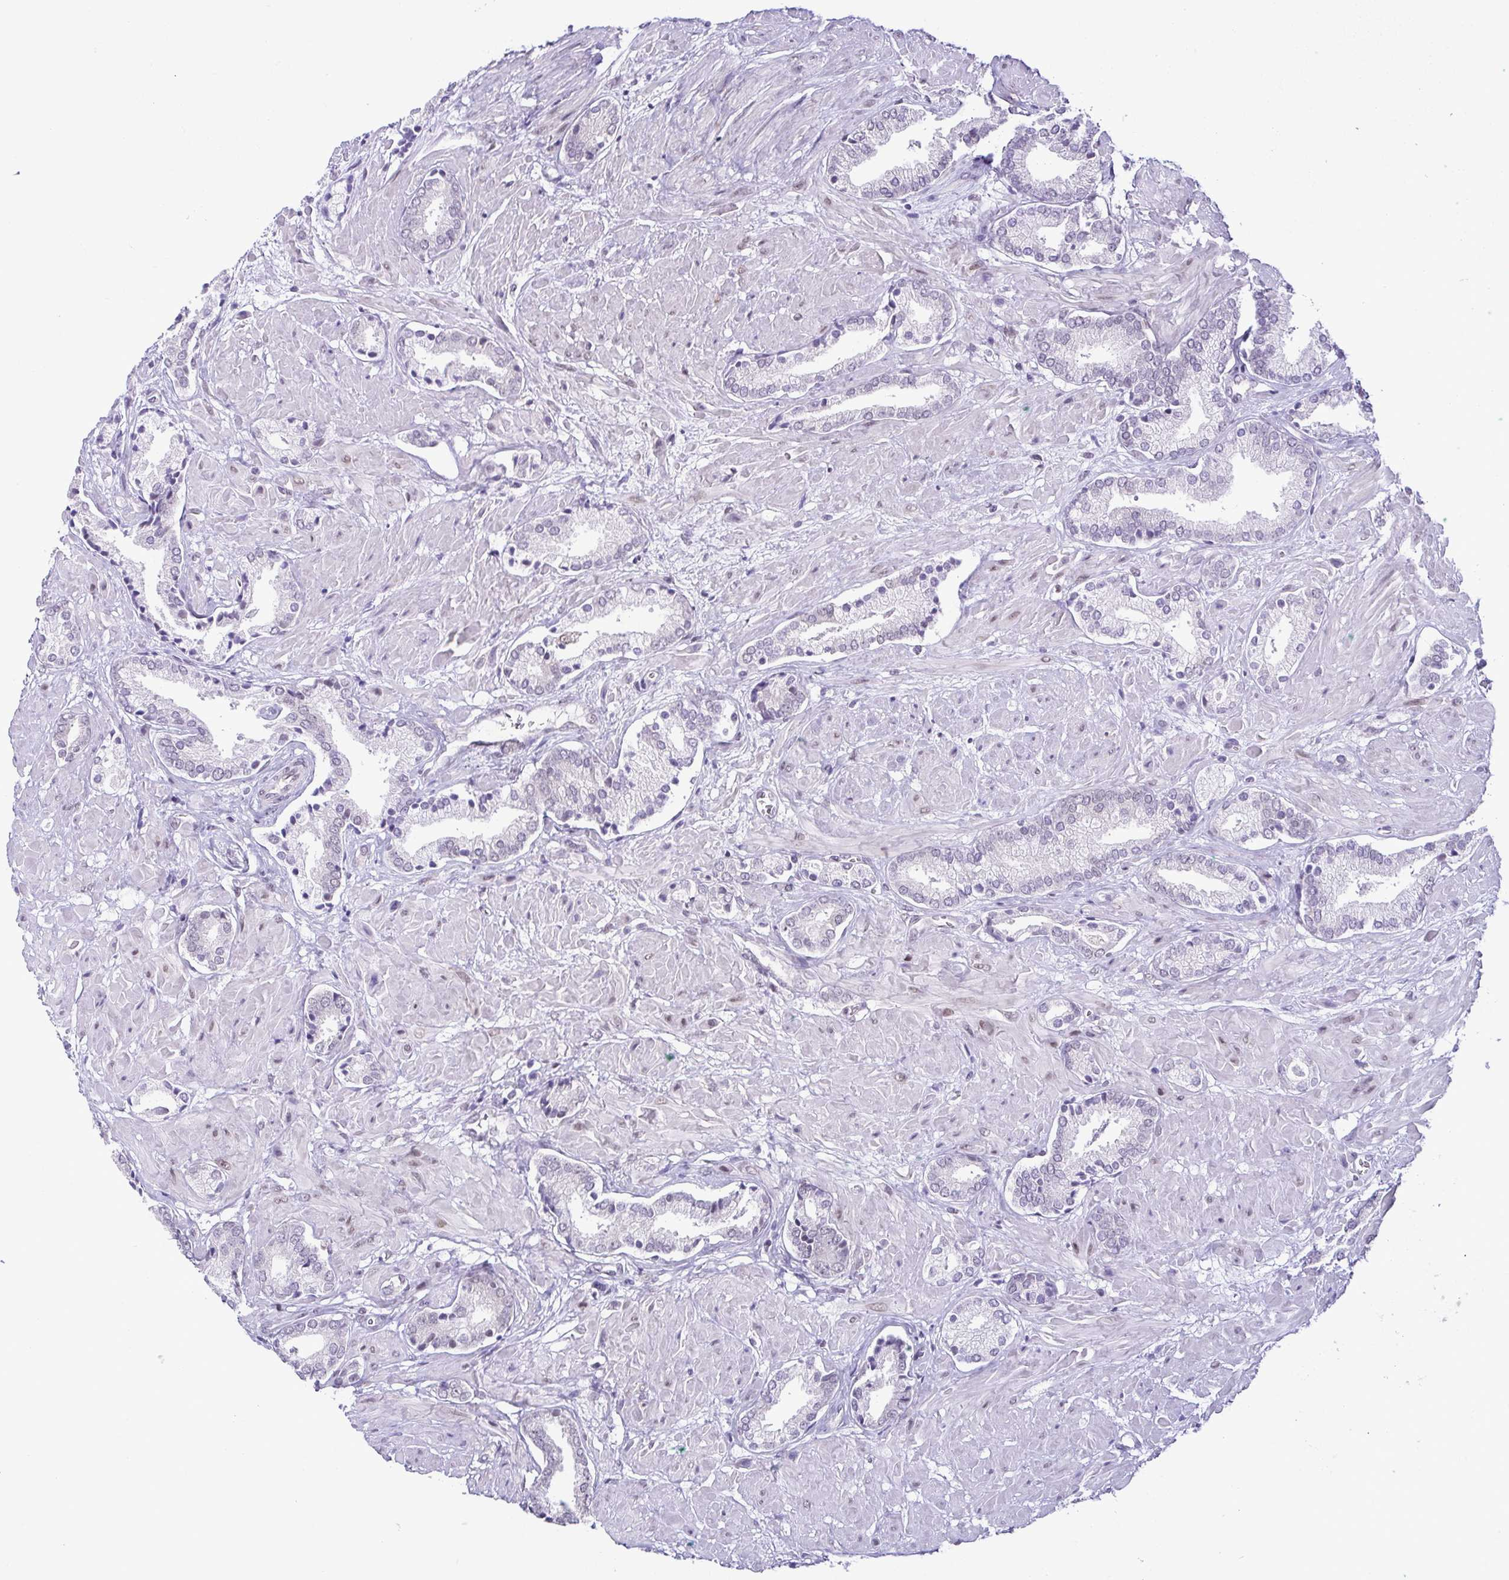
{"staining": {"intensity": "negative", "quantity": "none", "location": "none"}, "tissue": "prostate cancer", "cell_type": "Tumor cells", "image_type": "cancer", "snomed": [{"axis": "morphology", "description": "Adenocarcinoma, High grade"}, {"axis": "topography", "description": "Prostate"}], "caption": "Tumor cells show no significant staining in adenocarcinoma (high-grade) (prostate).", "gene": "RBM3", "patient": {"sex": "male", "age": 56}}